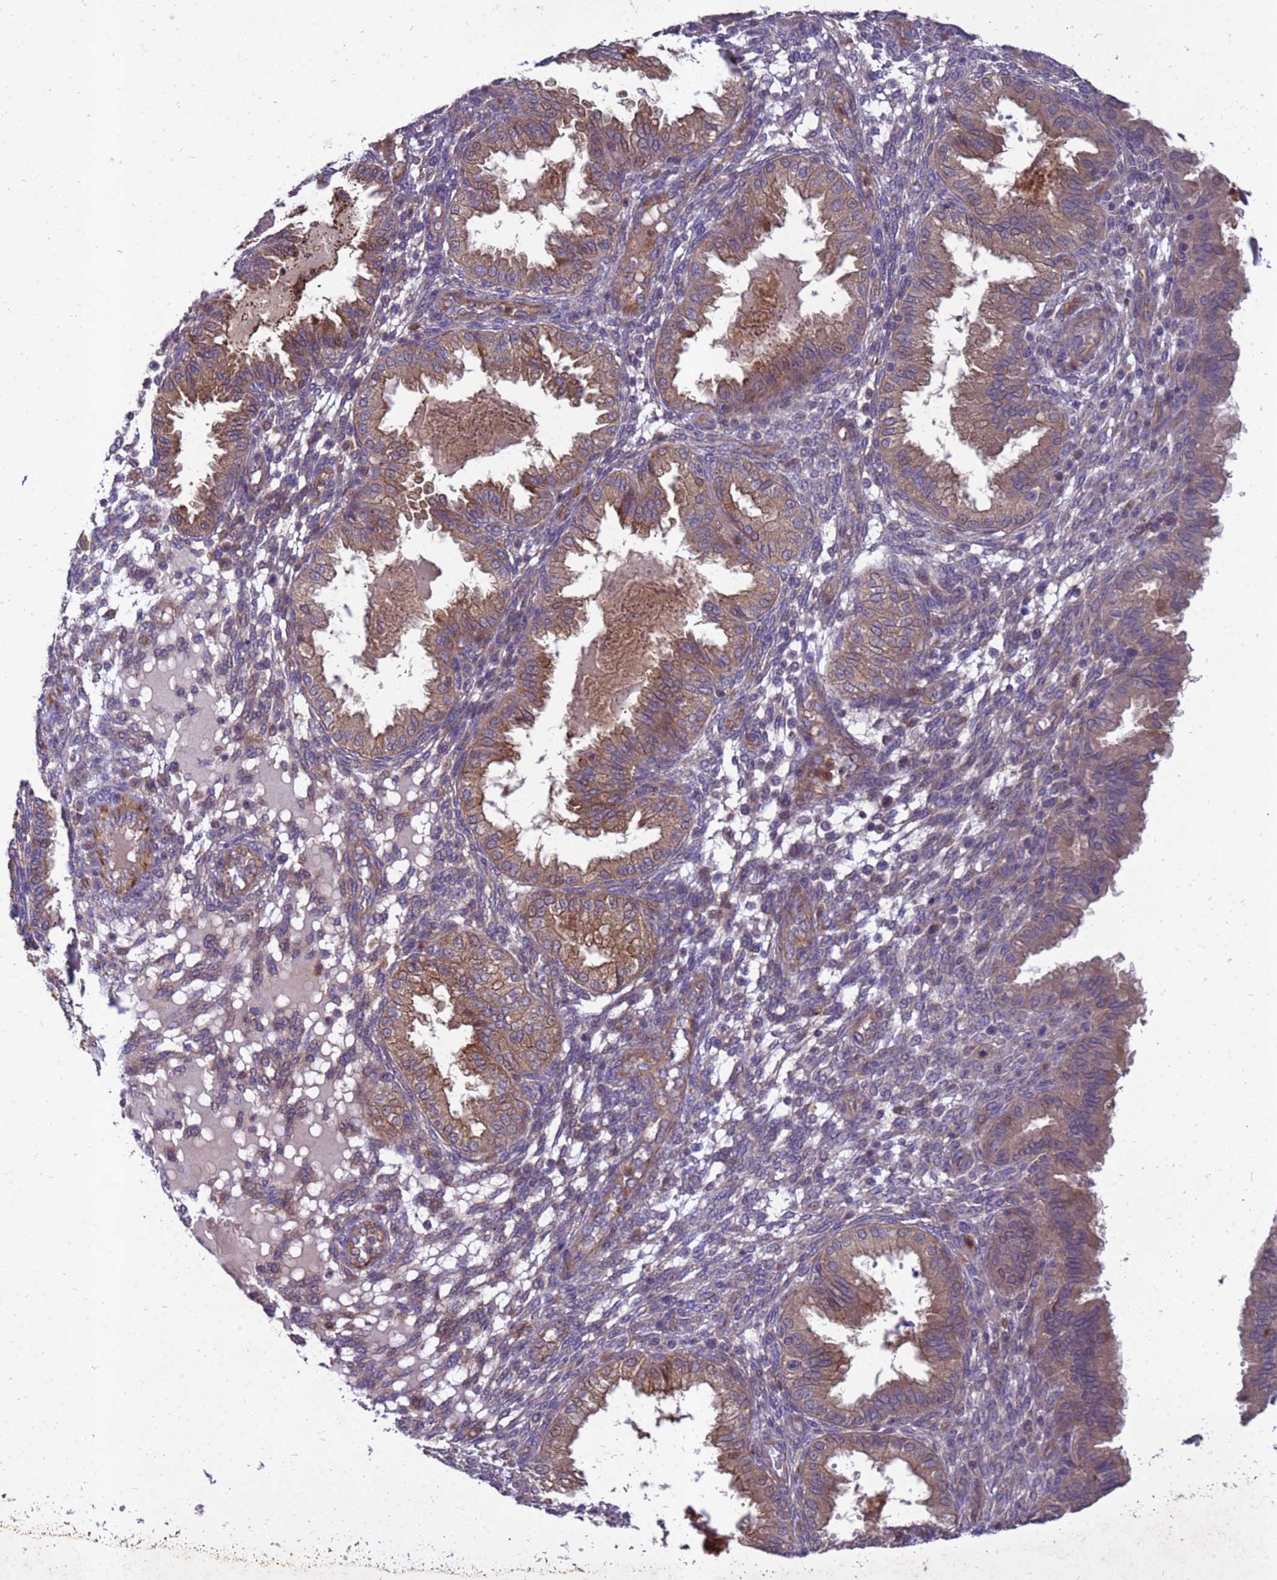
{"staining": {"intensity": "weak", "quantity": "<25%", "location": "cytoplasmic/membranous"}, "tissue": "endometrium", "cell_type": "Cells in endometrial stroma", "image_type": "normal", "snomed": [{"axis": "morphology", "description": "Normal tissue, NOS"}, {"axis": "topography", "description": "Endometrium"}], "caption": "This is an immunohistochemistry image of benign human endometrium. There is no positivity in cells in endometrial stroma.", "gene": "RNF215", "patient": {"sex": "female", "age": 33}}